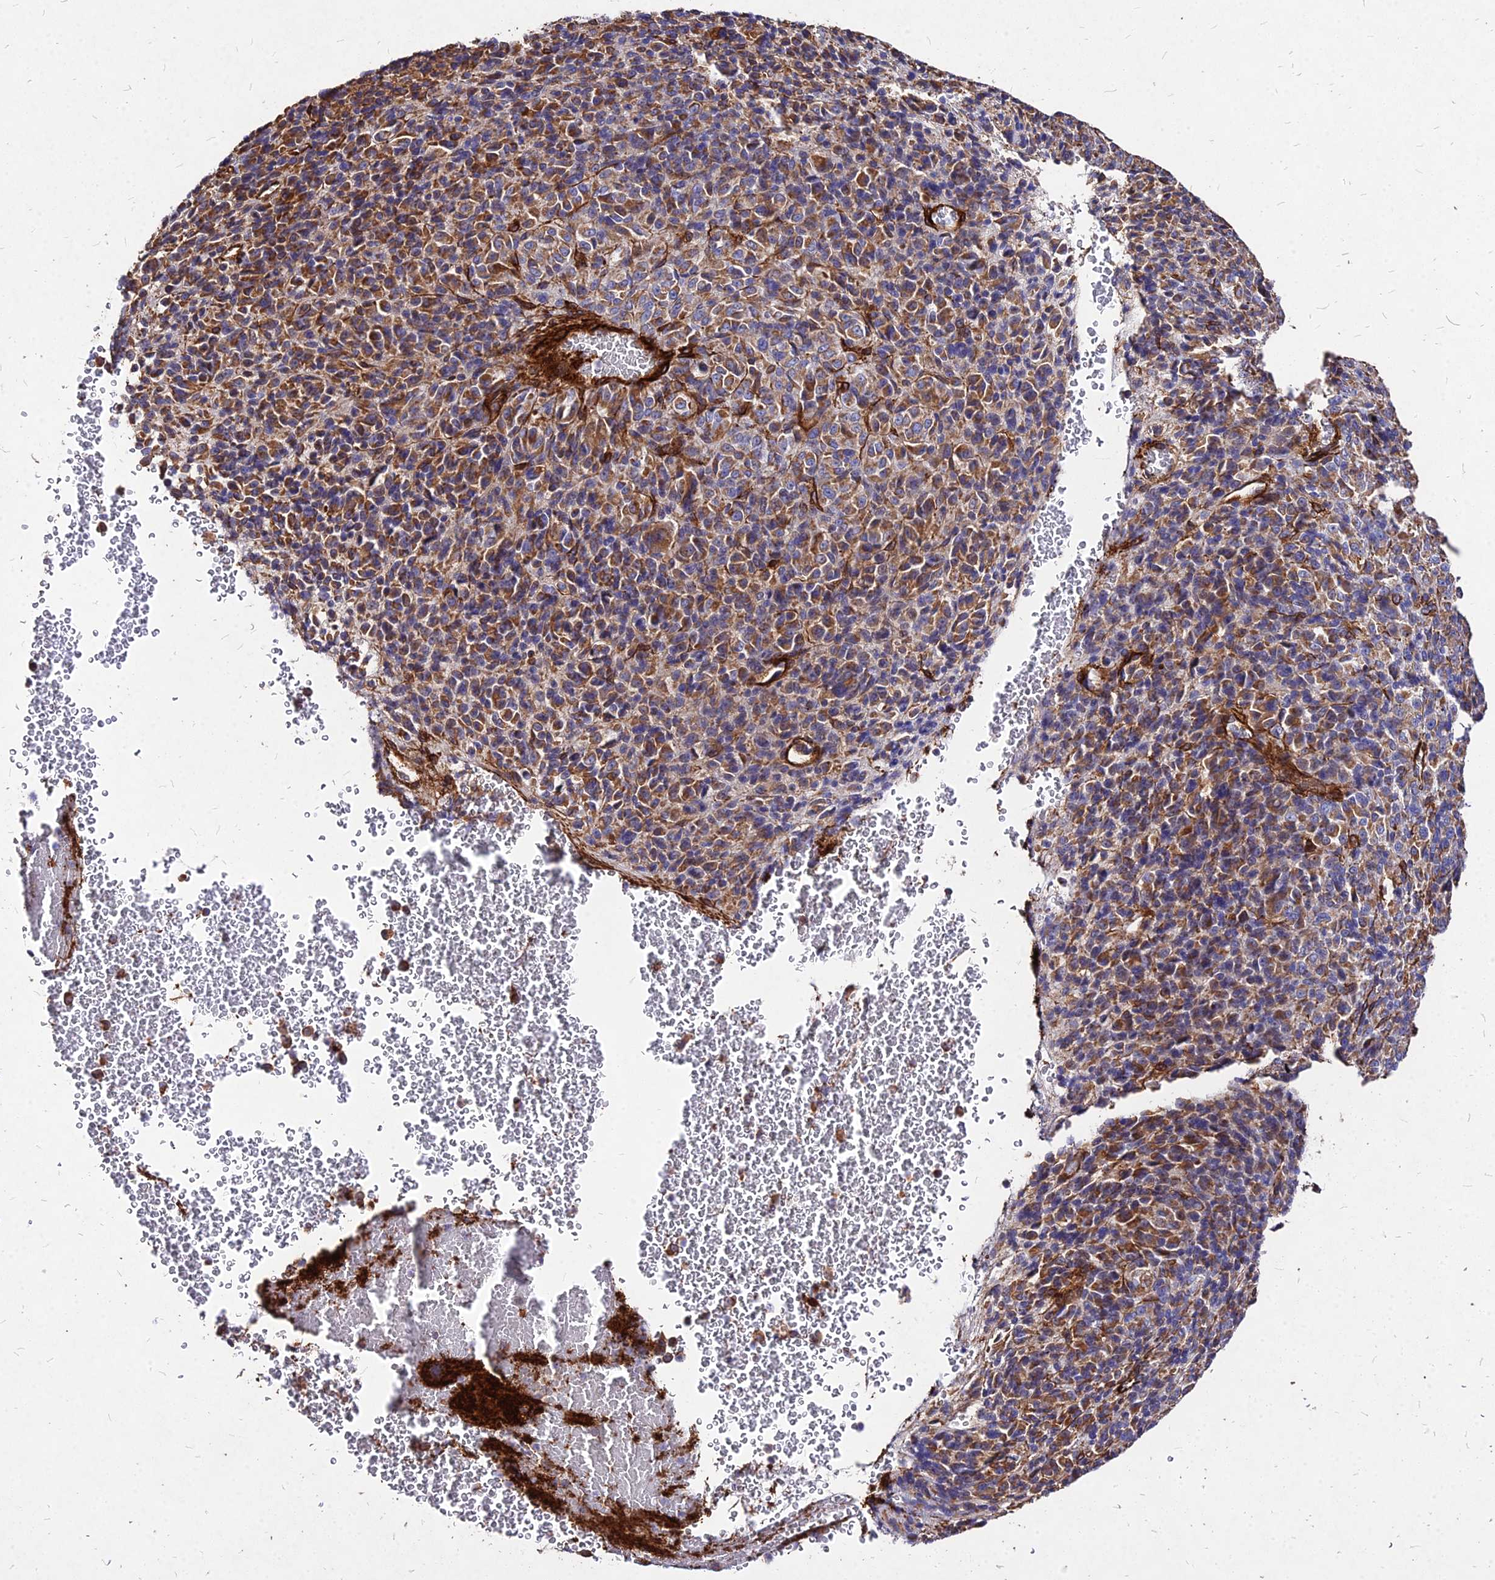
{"staining": {"intensity": "moderate", "quantity": ">75%", "location": "cytoplasmic/membranous"}, "tissue": "melanoma", "cell_type": "Tumor cells", "image_type": "cancer", "snomed": [{"axis": "morphology", "description": "Malignant melanoma, Metastatic site"}, {"axis": "topography", "description": "Brain"}], "caption": "About >75% of tumor cells in human malignant melanoma (metastatic site) demonstrate moderate cytoplasmic/membranous protein staining as visualized by brown immunohistochemical staining.", "gene": "EFCC1", "patient": {"sex": "female", "age": 56}}